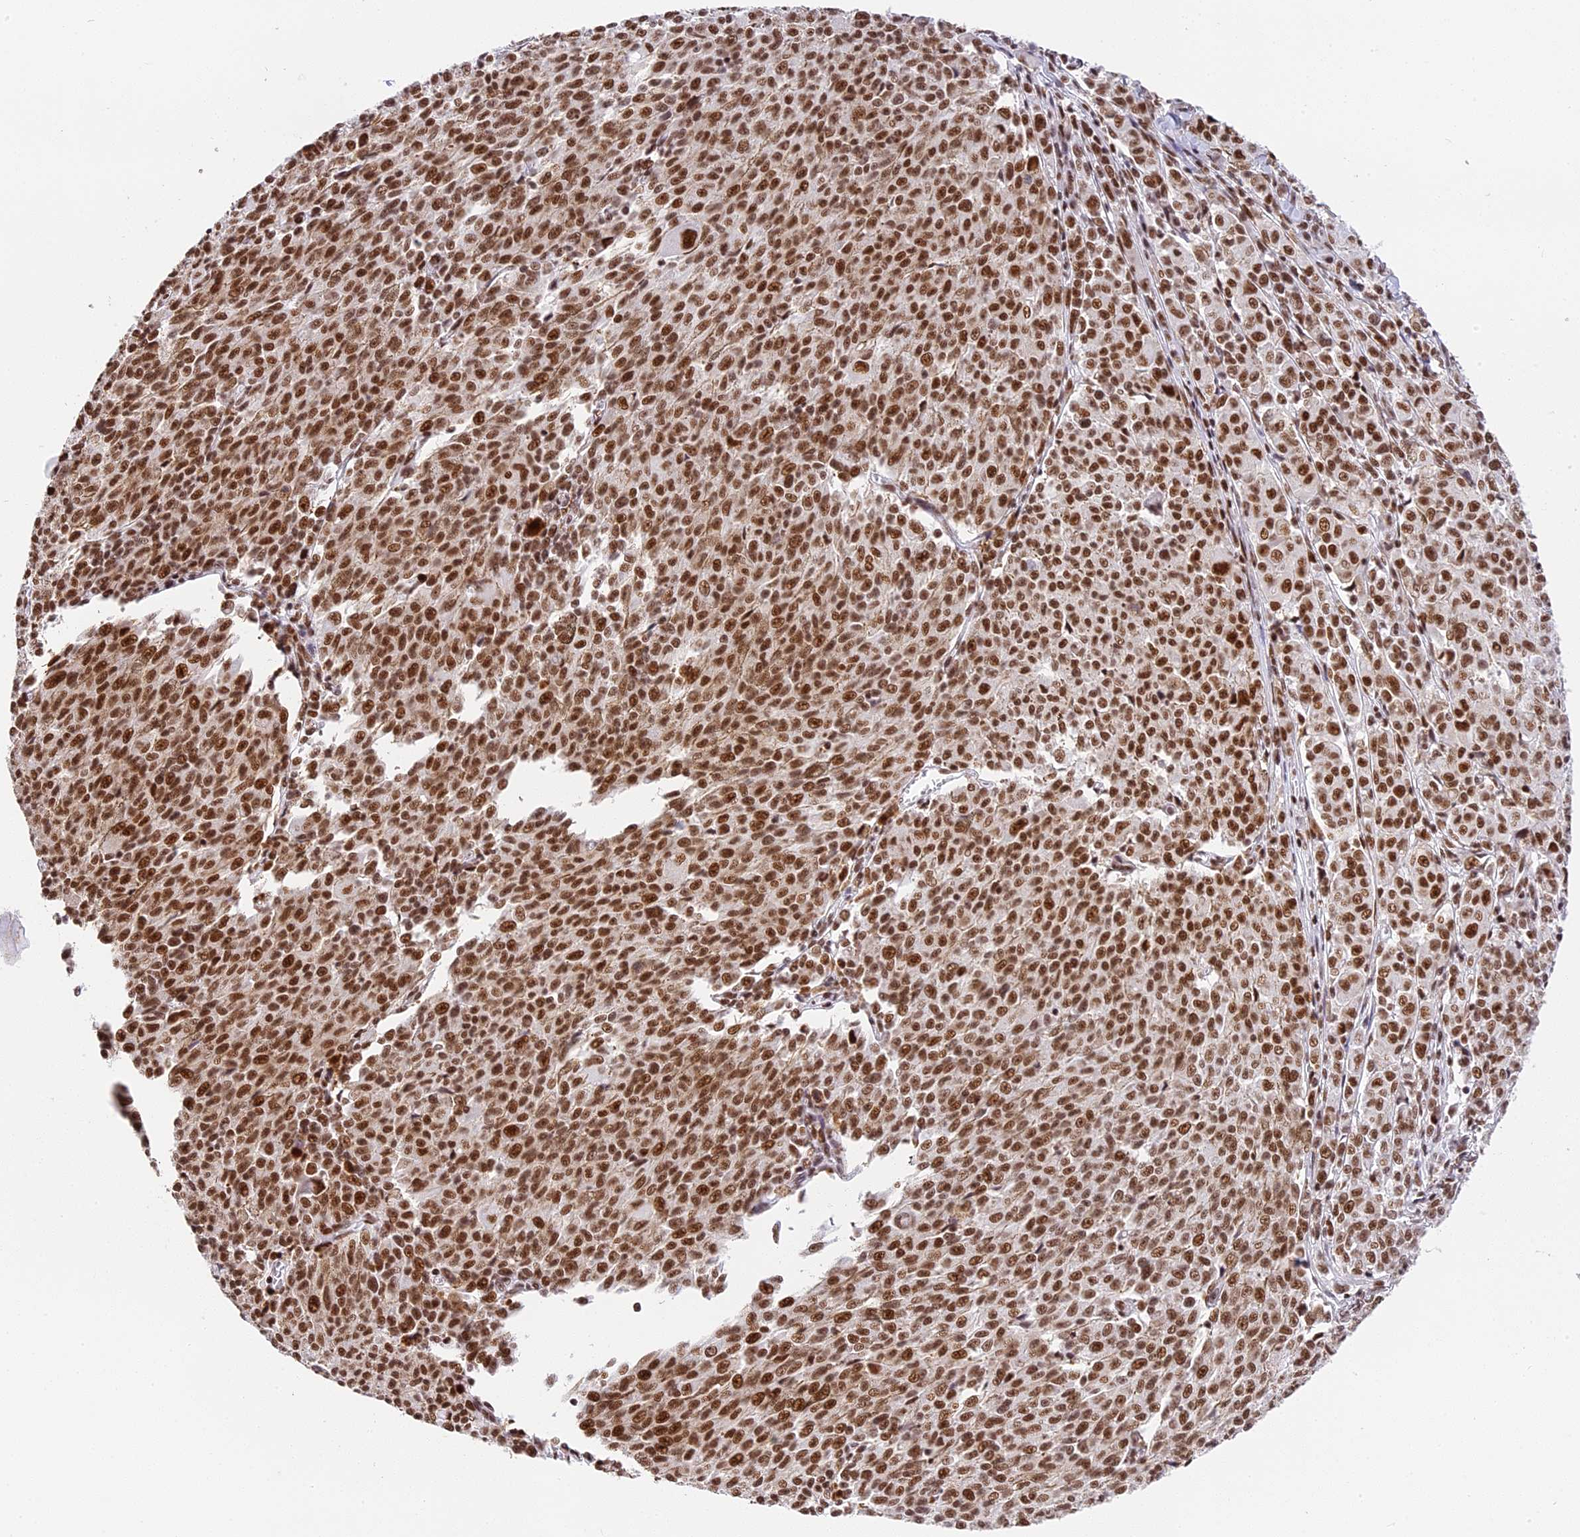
{"staining": {"intensity": "strong", "quantity": ">75%", "location": "nuclear"}, "tissue": "melanoma", "cell_type": "Tumor cells", "image_type": "cancer", "snomed": [{"axis": "morphology", "description": "Malignant melanoma, NOS"}, {"axis": "topography", "description": "Skin"}], "caption": "Strong nuclear protein expression is appreciated in about >75% of tumor cells in melanoma. (IHC, brightfield microscopy, high magnification).", "gene": "SBNO1", "patient": {"sex": "female", "age": 52}}